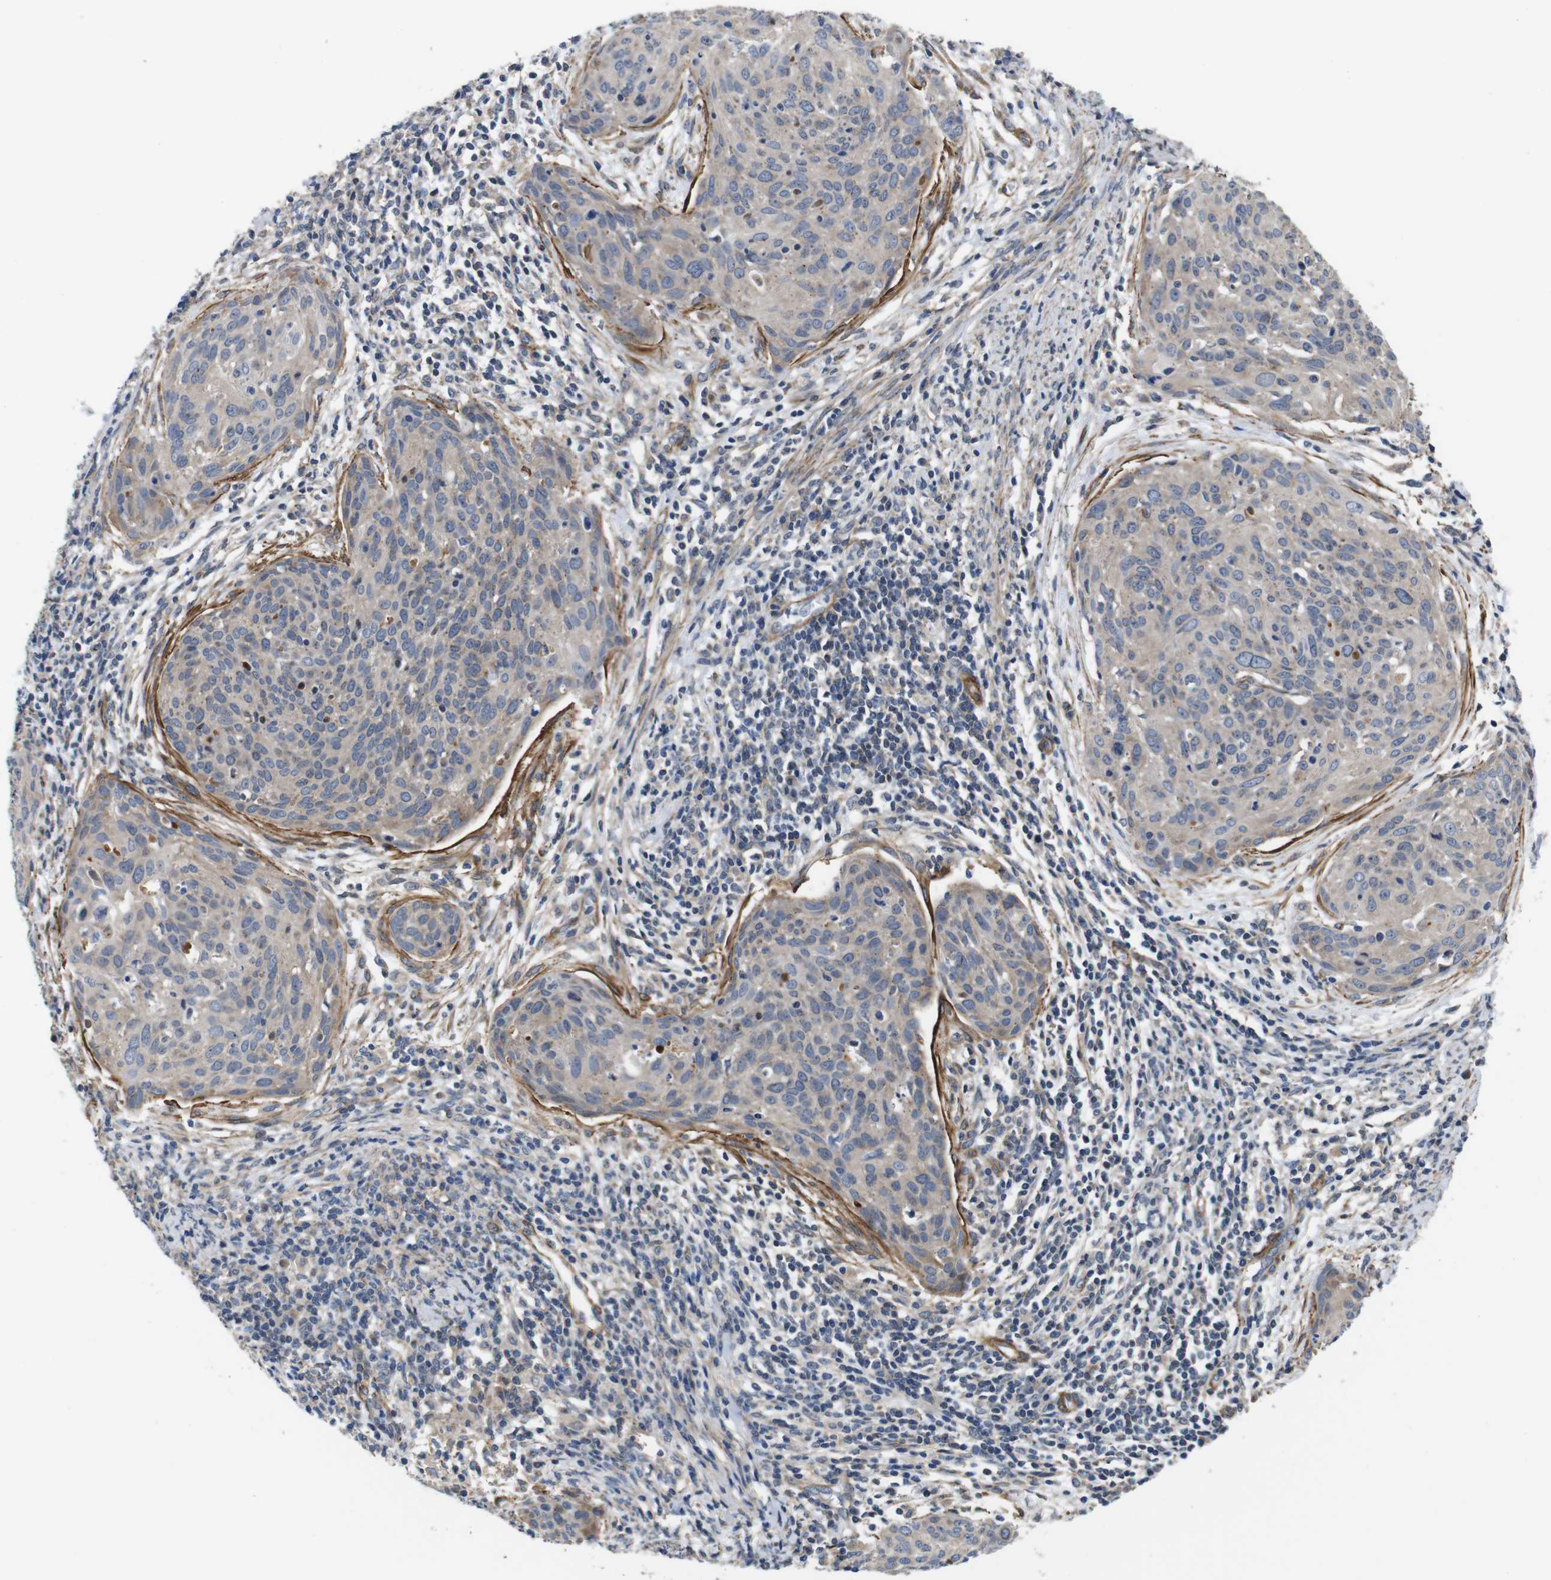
{"staining": {"intensity": "weak", "quantity": ">75%", "location": "cytoplasmic/membranous"}, "tissue": "cervical cancer", "cell_type": "Tumor cells", "image_type": "cancer", "snomed": [{"axis": "morphology", "description": "Squamous cell carcinoma, NOS"}, {"axis": "topography", "description": "Cervix"}], "caption": "Immunohistochemistry (IHC) (DAB (3,3'-diaminobenzidine)) staining of cervical cancer (squamous cell carcinoma) demonstrates weak cytoplasmic/membranous protein staining in about >75% of tumor cells. (IHC, brightfield microscopy, high magnification).", "gene": "GGT7", "patient": {"sex": "female", "age": 38}}